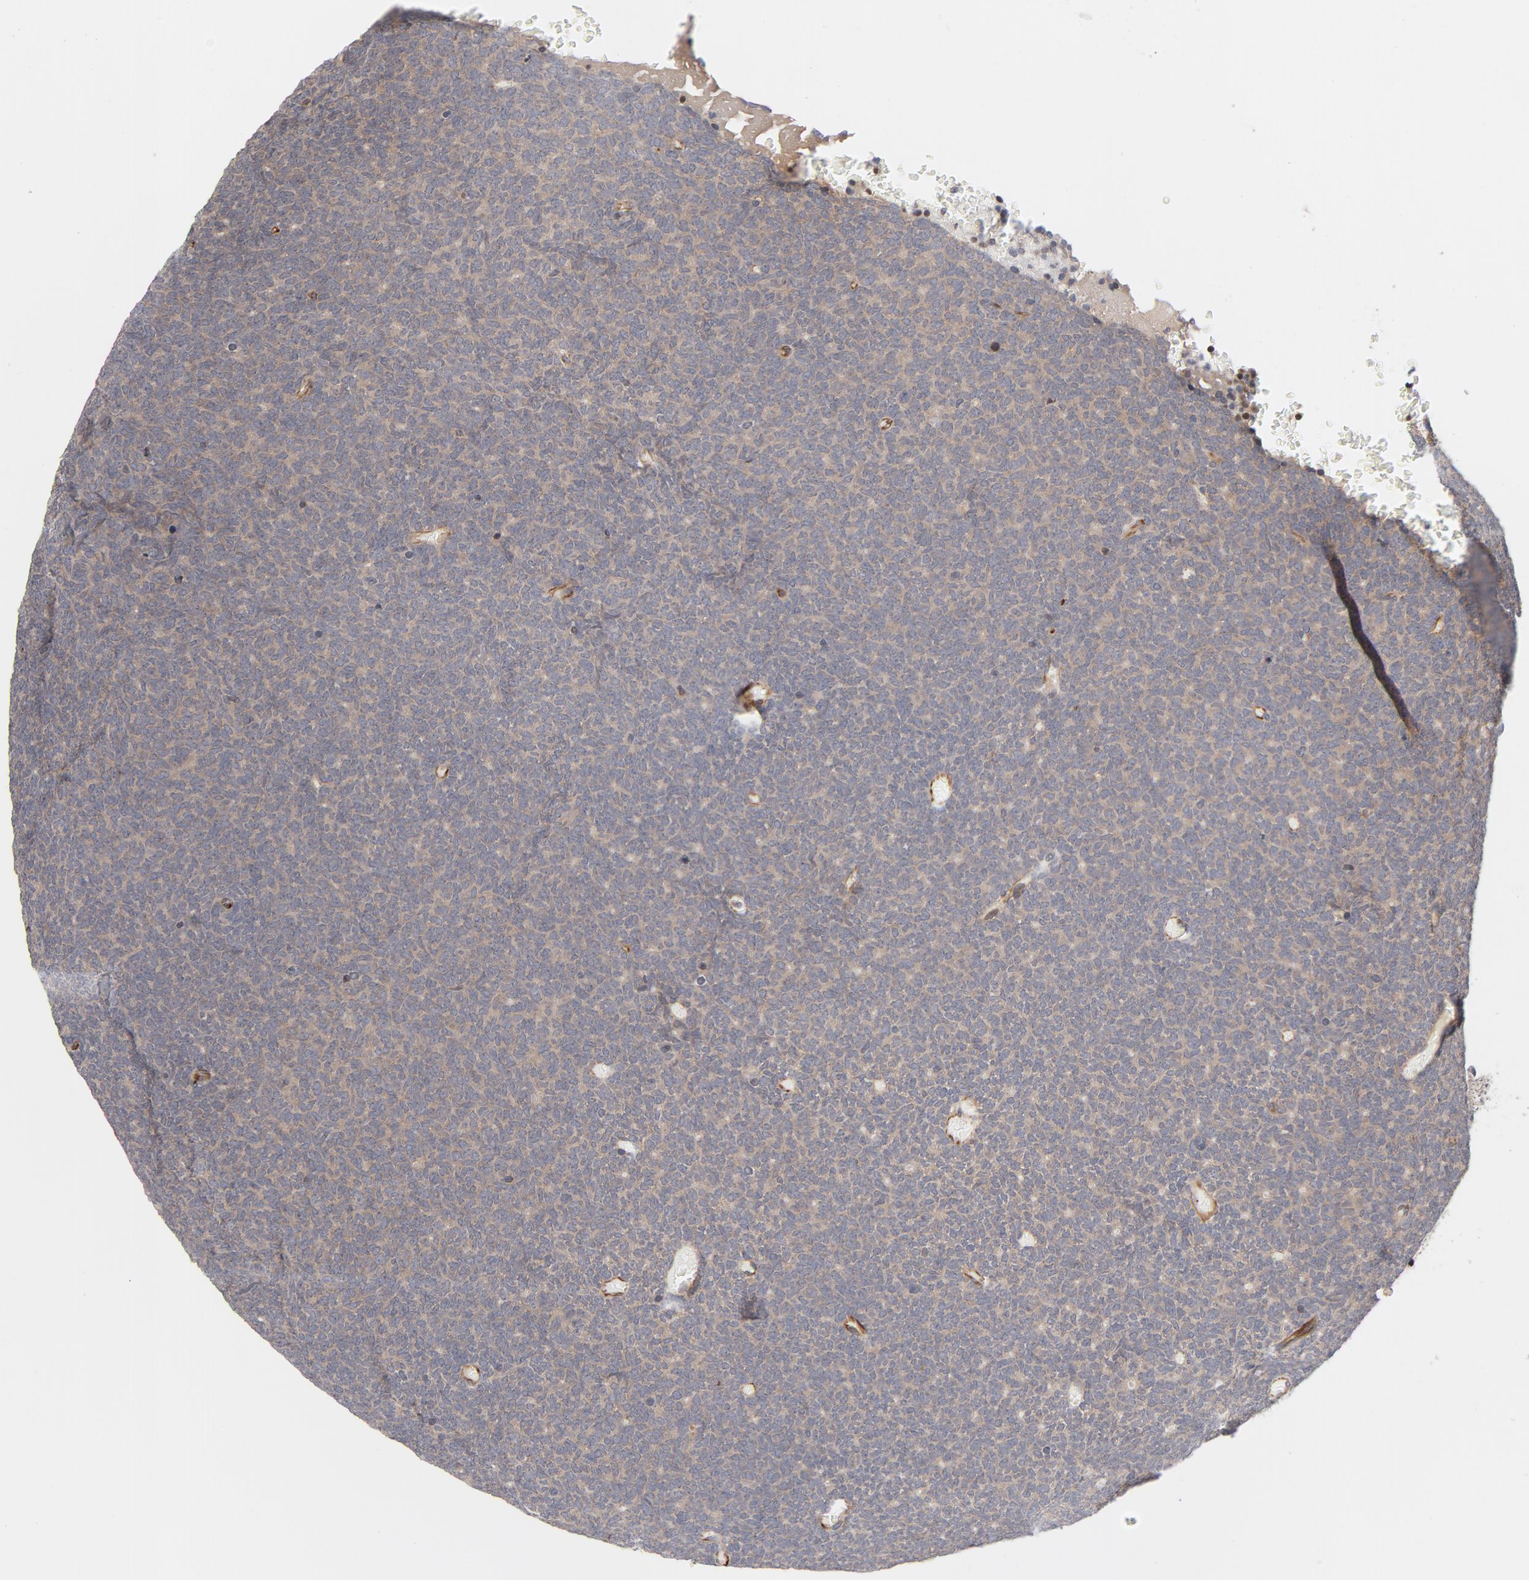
{"staining": {"intensity": "weak", "quantity": ">75%", "location": "cytoplasmic/membranous"}, "tissue": "renal cancer", "cell_type": "Tumor cells", "image_type": "cancer", "snomed": [{"axis": "morphology", "description": "Neoplasm, malignant, NOS"}, {"axis": "topography", "description": "Kidney"}], "caption": "About >75% of tumor cells in human malignant neoplasm (renal) exhibit weak cytoplasmic/membranous protein positivity as visualized by brown immunohistochemical staining.", "gene": "DNAAF2", "patient": {"sex": "male", "age": 28}}